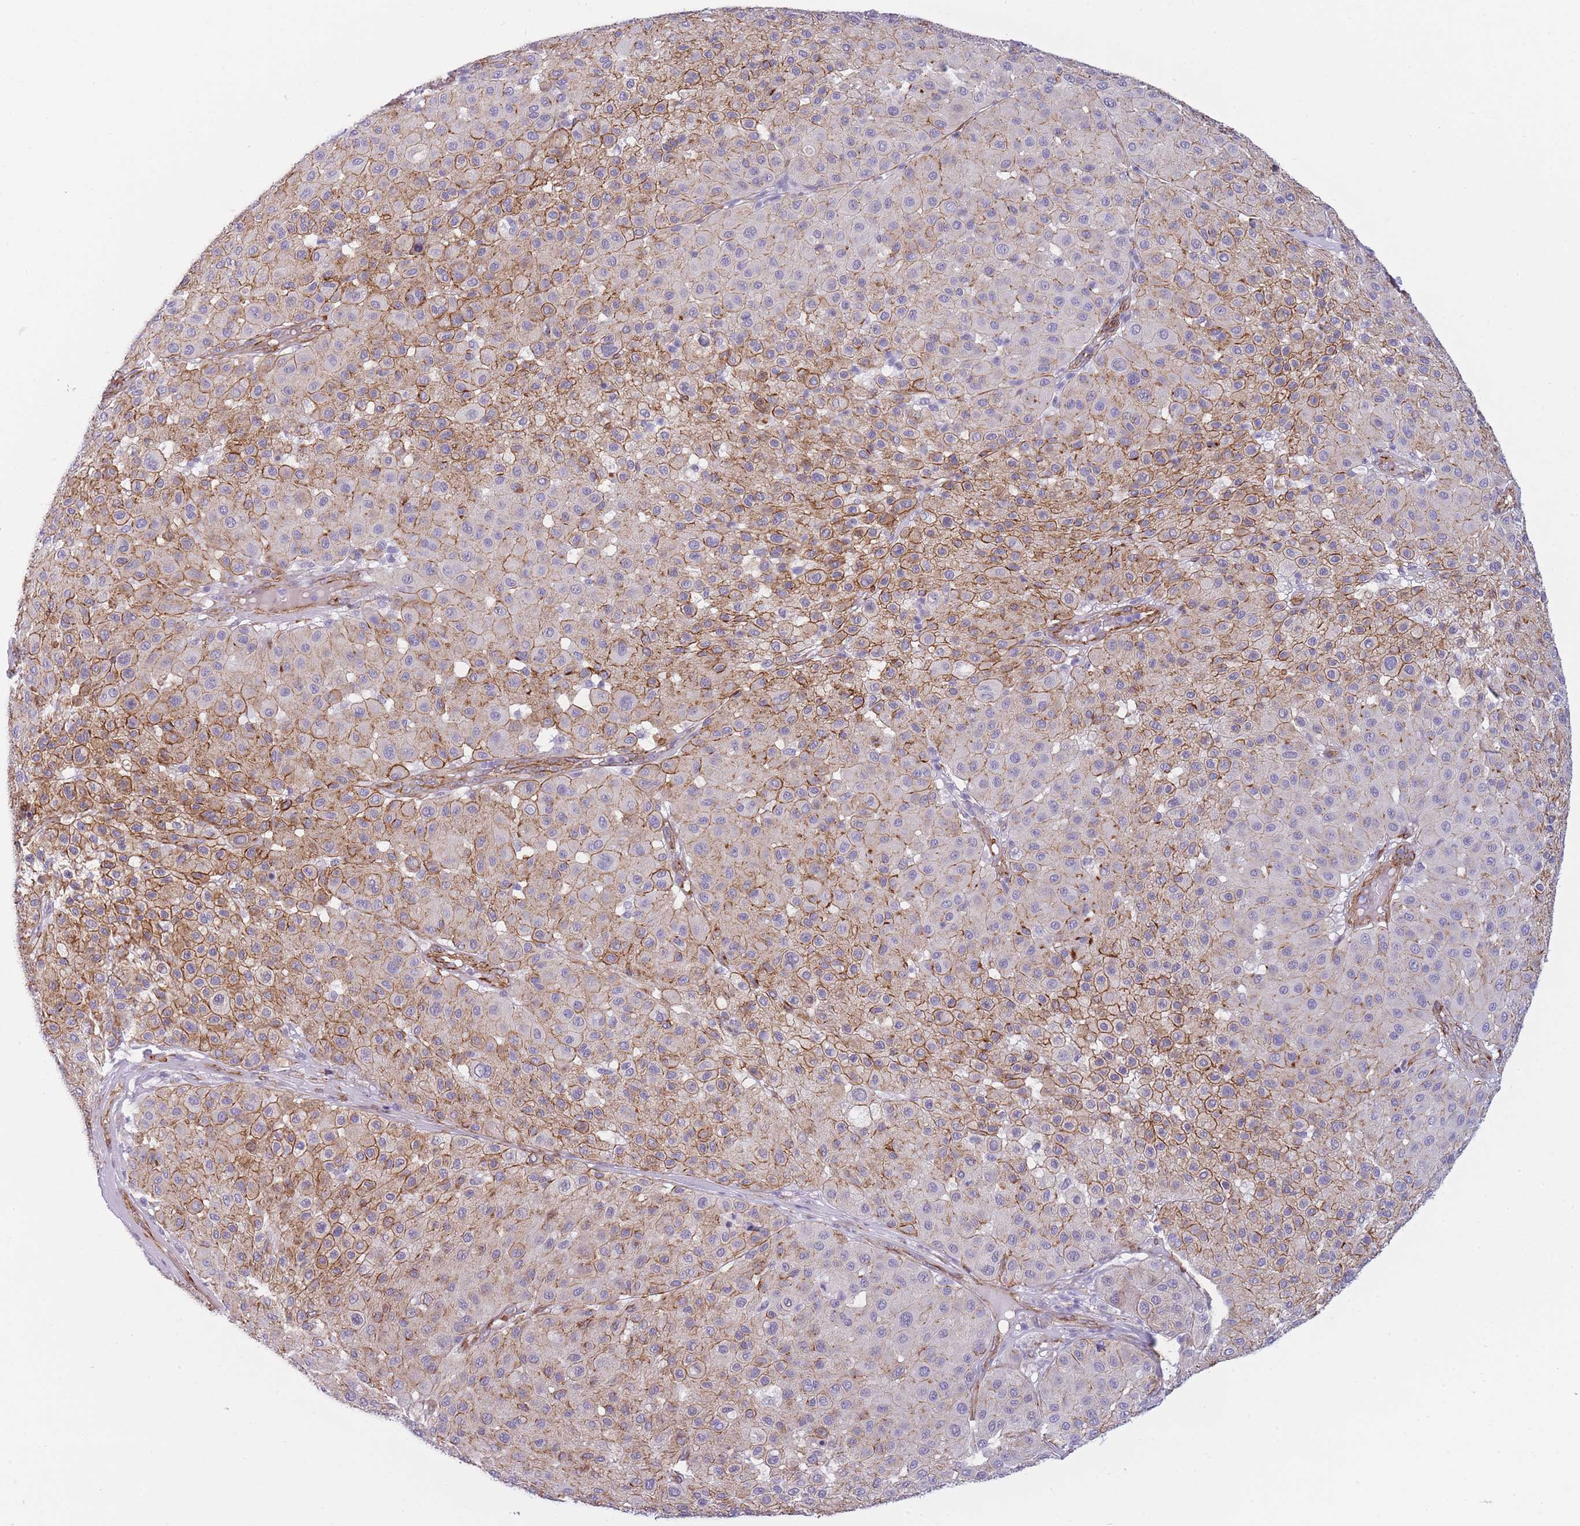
{"staining": {"intensity": "moderate", "quantity": "25%-75%", "location": "cytoplasmic/membranous"}, "tissue": "melanoma", "cell_type": "Tumor cells", "image_type": "cancer", "snomed": [{"axis": "morphology", "description": "Malignant melanoma, Metastatic site"}, {"axis": "topography", "description": "Smooth muscle"}], "caption": "A high-resolution micrograph shows IHC staining of melanoma, which displays moderate cytoplasmic/membranous expression in approximately 25%-75% of tumor cells.", "gene": "OR6B3", "patient": {"sex": "male", "age": 41}}